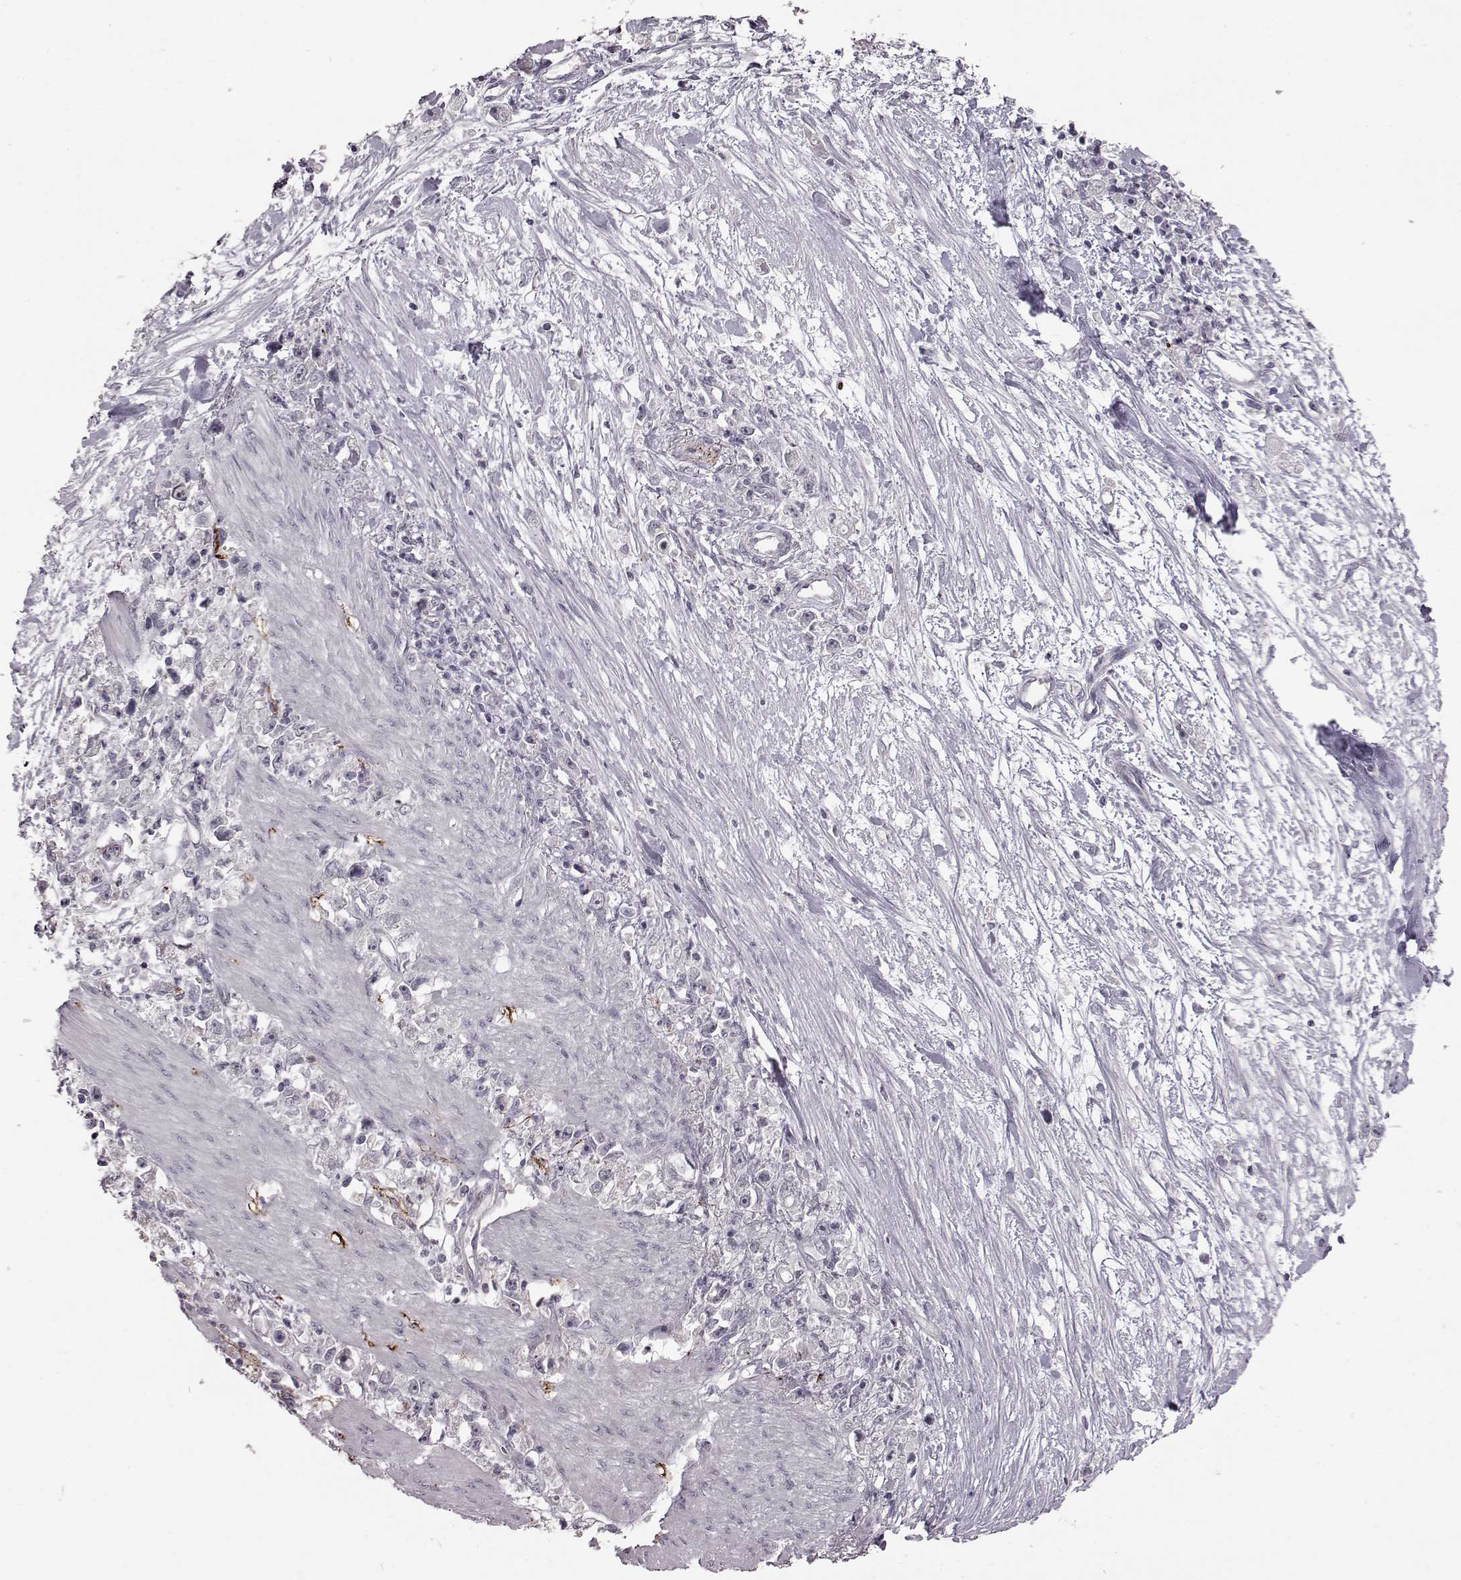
{"staining": {"intensity": "negative", "quantity": "none", "location": "none"}, "tissue": "stomach cancer", "cell_type": "Tumor cells", "image_type": "cancer", "snomed": [{"axis": "morphology", "description": "Adenocarcinoma, NOS"}, {"axis": "topography", "description": "Stomach"}], "caption": "A high-resolution micrograph shows immunohistochemistry (IHC) staining of stomach adenocarcinoma, which reveals no significant staining in tumor cells. (Brightfield microscopy of DAB (3,3'-diaminobenzidine) immunohistochemistry at high magnification).", "gene": "GAL", "patient": {"sex": "female", "age": 59}}